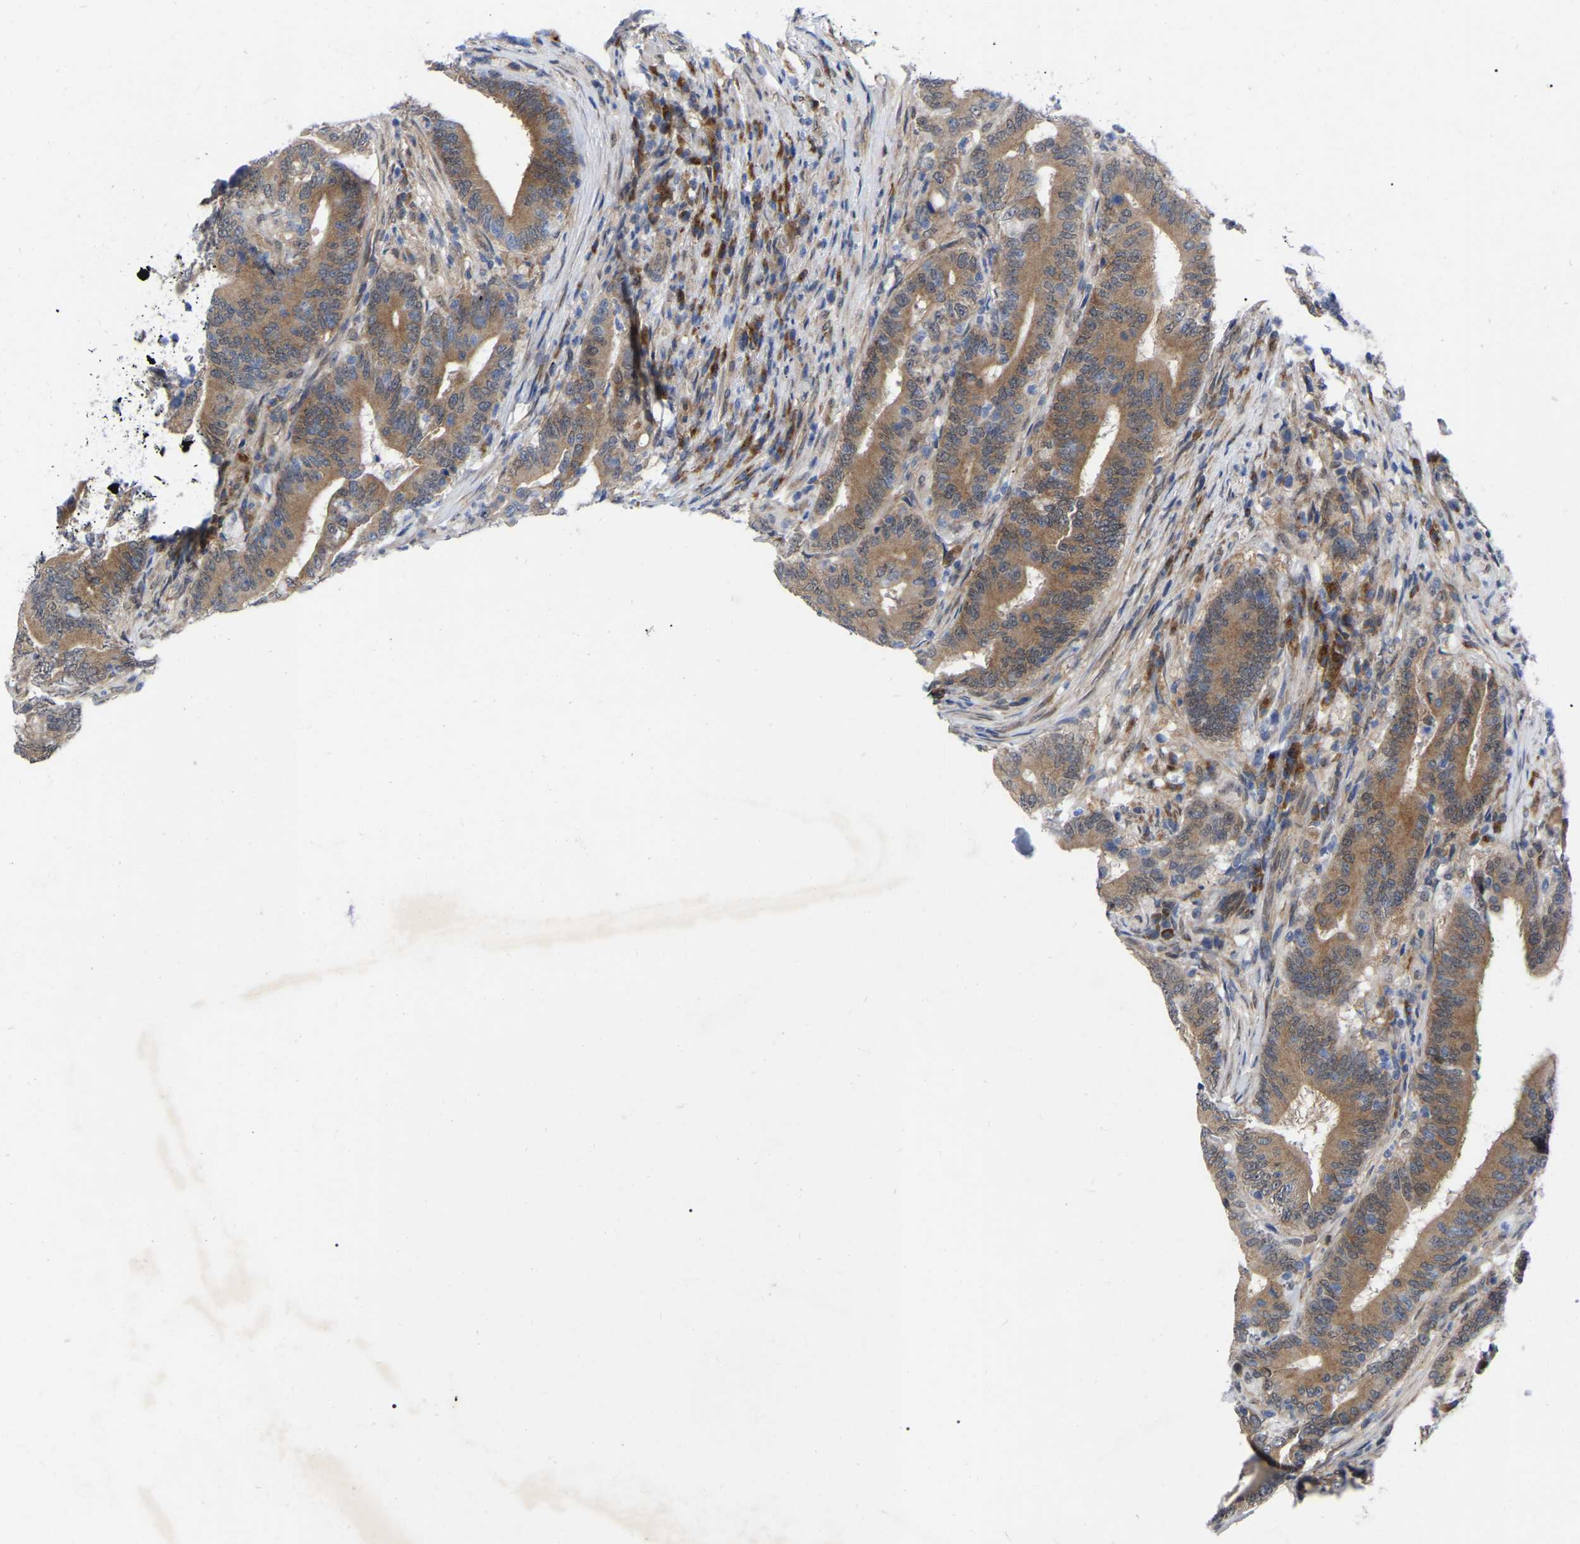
{"staining": {"intensity": "moderate", "quantity": ">75%", "location": "cytoplasmic/membranous"}, "tissue": "colorectal cancer", "cell_type": "Tumor cells", "image_type": "cancer", "snomed": [{"axis": "morphology", "description": "Adenocarcinoma, NOS"}, {"axis": "topography", "description": "Colon"}], "caption": "The photomicrograph demonstrates staining of adenocarcinoma (colorectal), revealing moderate cytoplasmic/membranous protein expression (brown color) within tumor cells.", "gene": "UBE4B", "patient": {"sex": "female", "age": 66}}